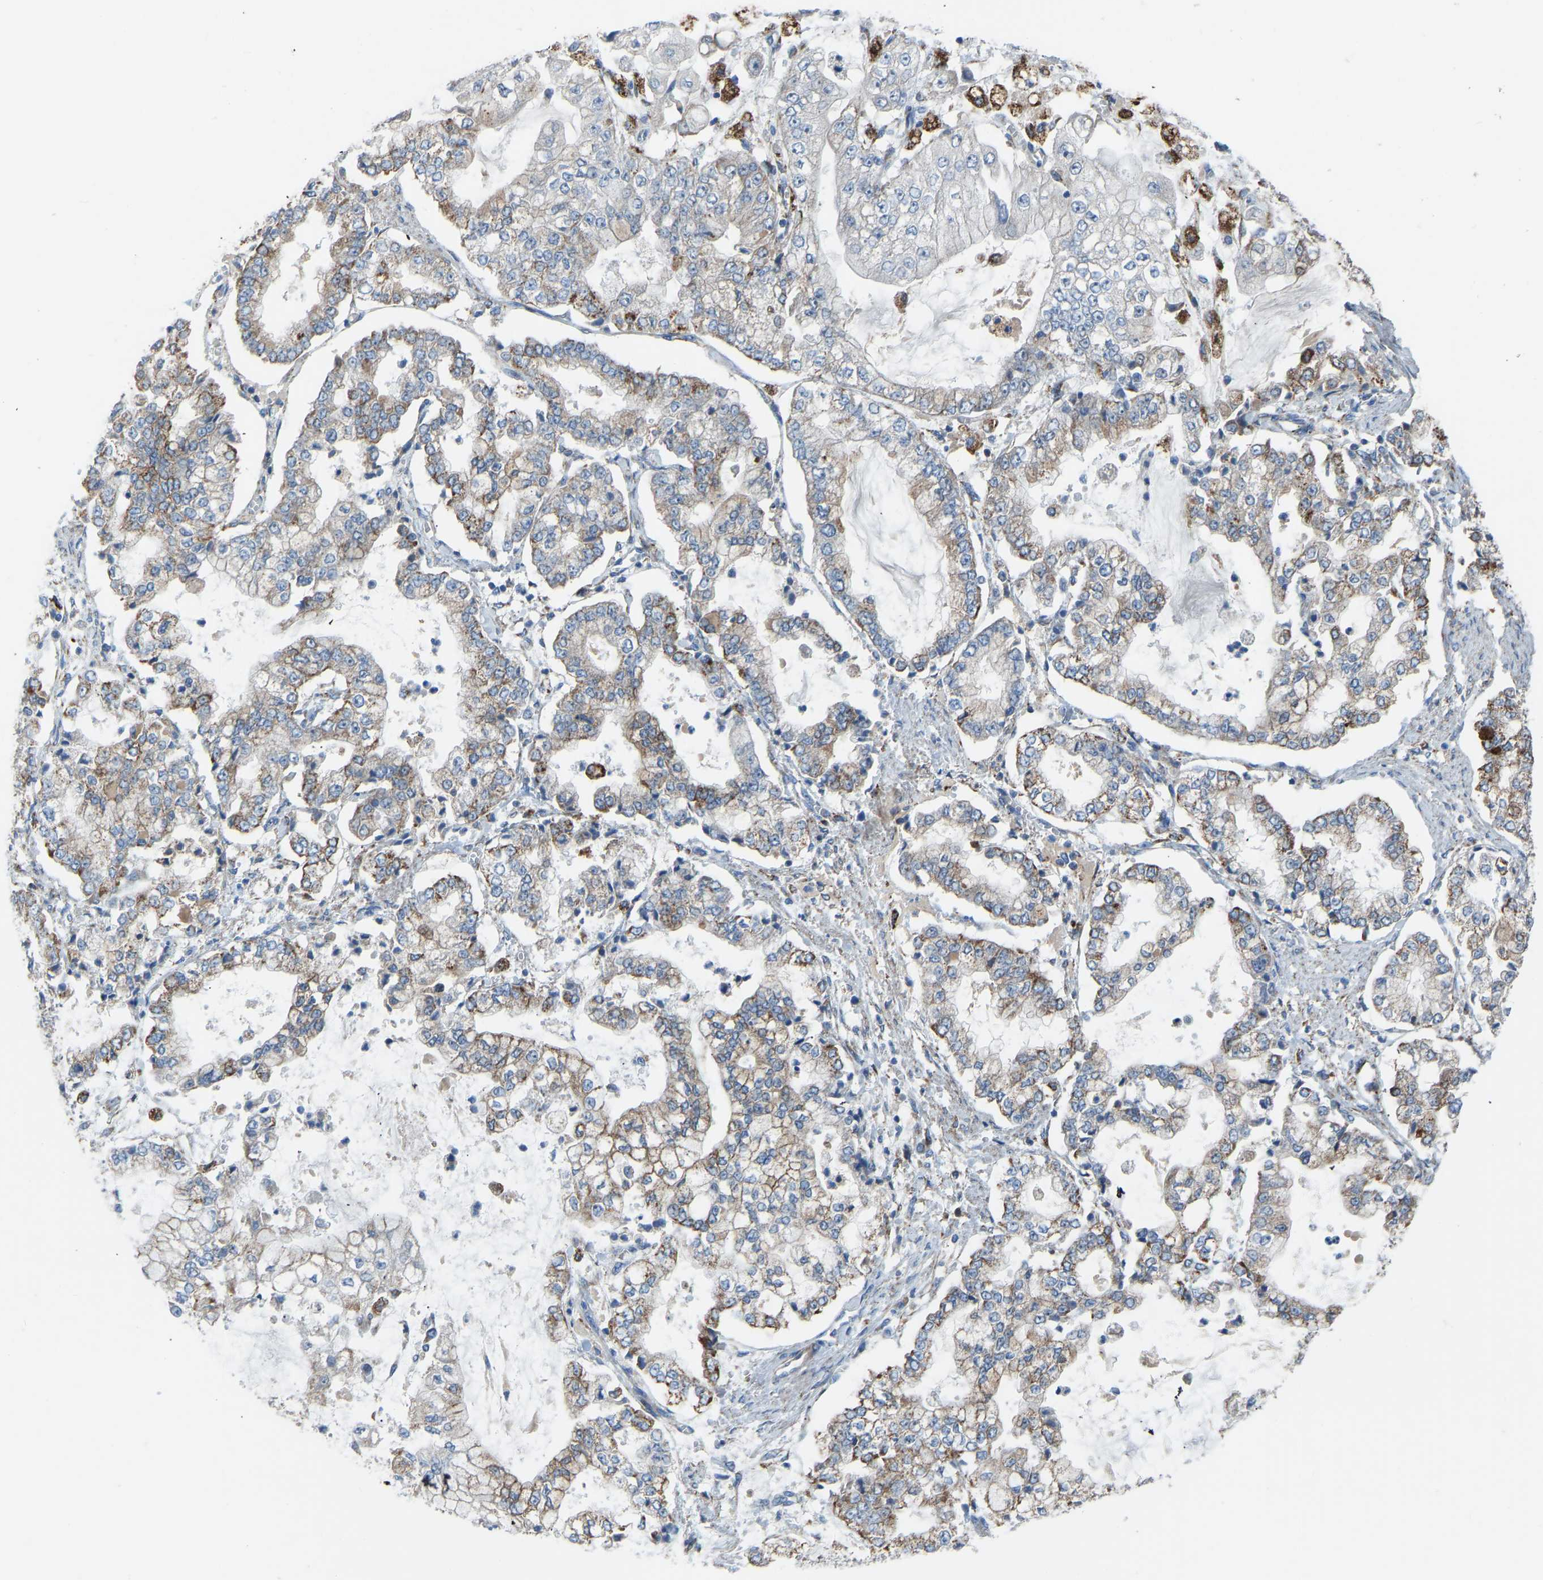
{"staining": {"intensity": "moderate", "quantity": ">75%", "location": "cytoplasmic/membranous"}, "tissue": "stomach cancer", "cell_type": "Tumor cells", "image_type": "cancer", "snomed": [{"axis": "morphology", "description": "Adenocarcinoma, NOS"}, {"axis": "topography", "description": "Stomach"}], "caption": "A photomicrograph of human stomach cancer (adenocarcinoma) stained for a protein shows moderate cytoplasmic/membranous brown staining in tumor cells.", "gene": "SMIM20", "patient": {"sex": "male", "age": 76}}